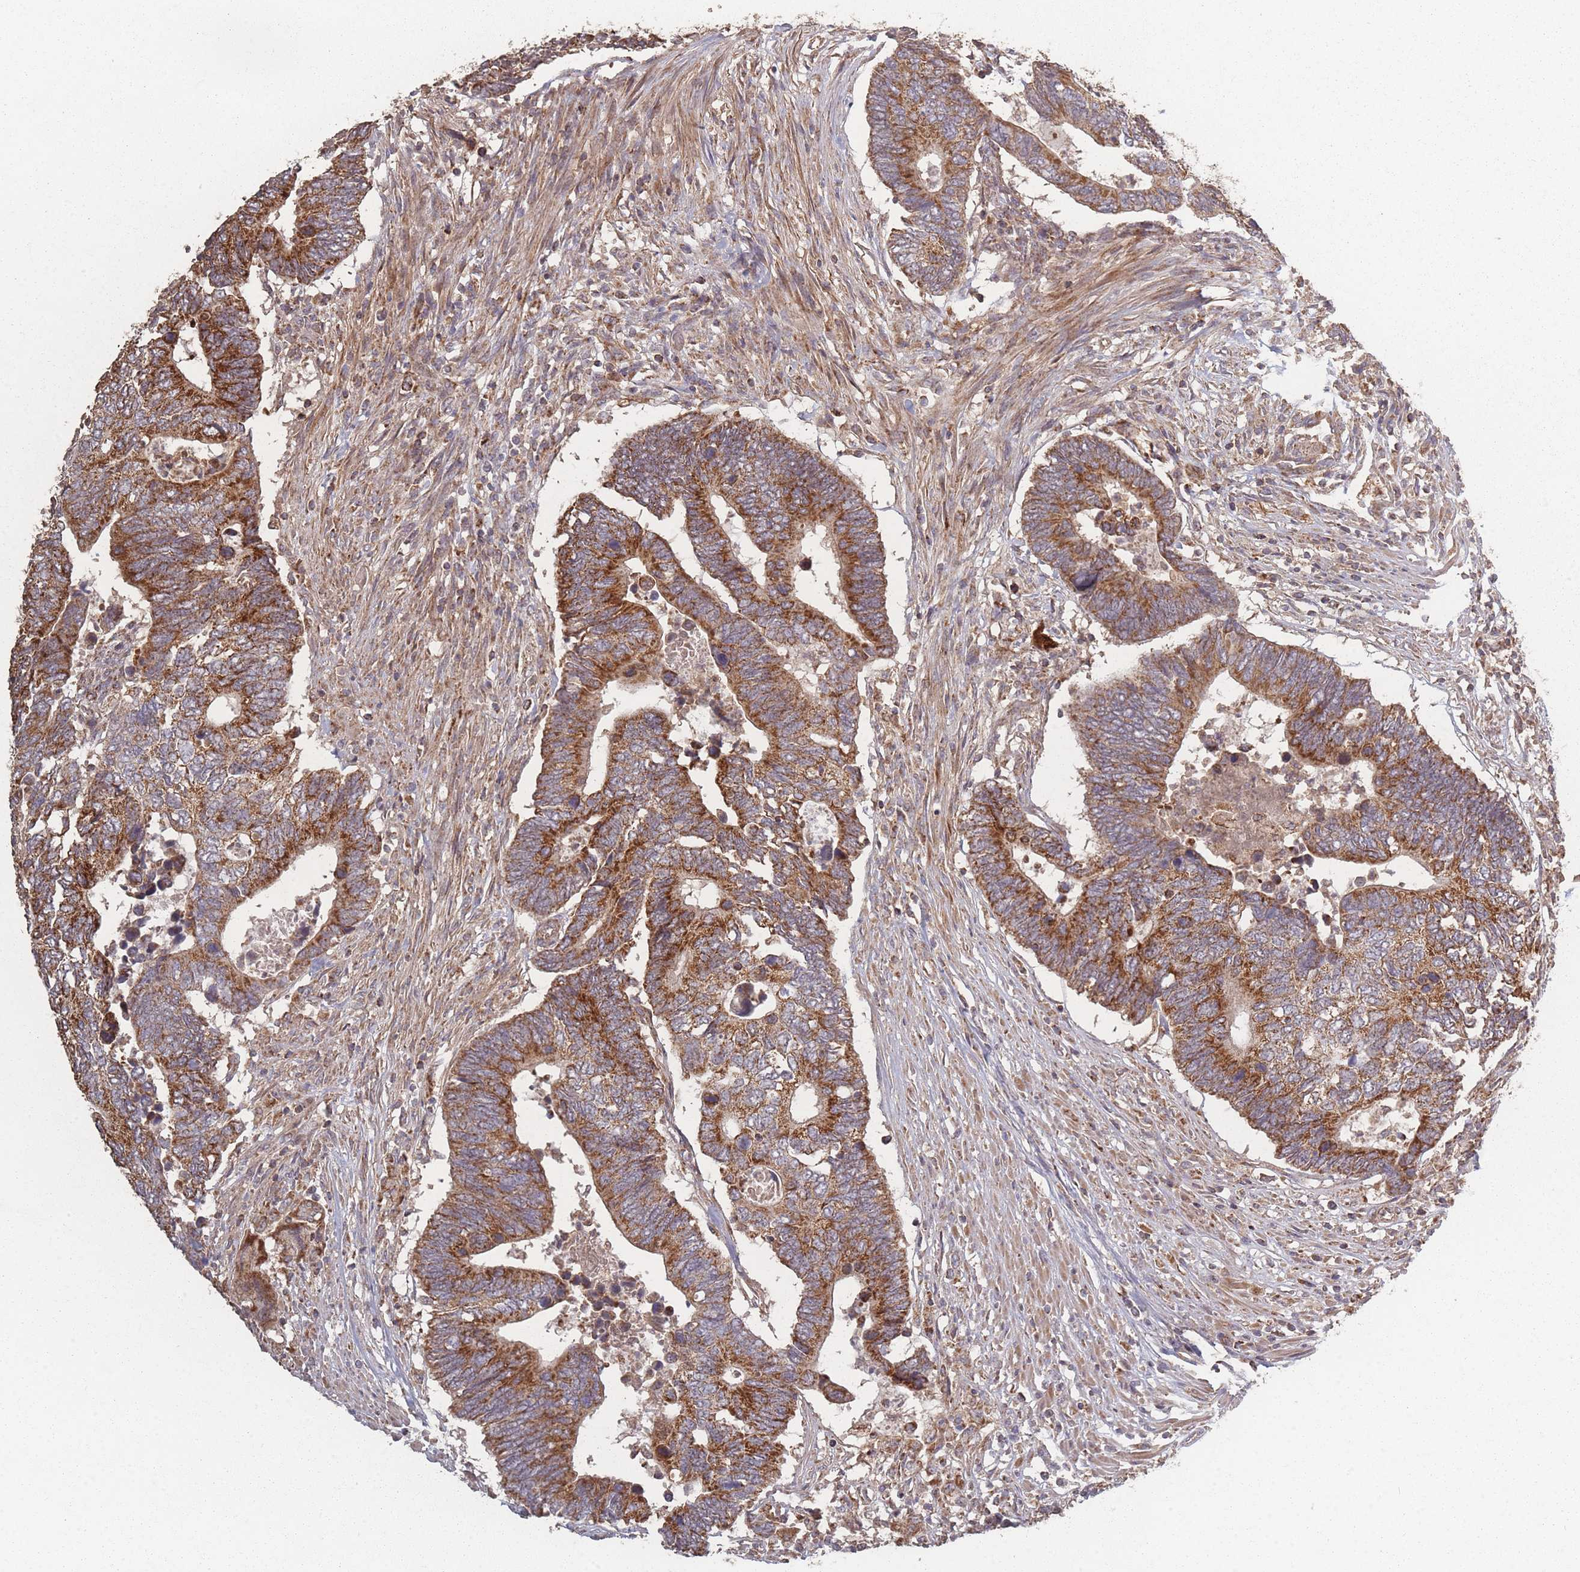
{"staining": {"intensity": "strong", "quantity": ">75%", "location": "cytoplasmic/membranous"}, "tissue": "colorectal cancer", "cell_type": "Tumor cells", "image_type": "cancer", "snomed": [{"axis": "morphology", "description": "Adenocarcinoma, NOS"}, {"axis": "topography", "description": "Colon"}], "caption": "Immunohistochemical staining of colorectal adenocarcinoma demonstrates high levels of strong cytoplasmic/membranous protein expression in approximately >75% of tumor cells.", "gene": "LYRM7", "patient": {"sex": "male", "age": 87}}